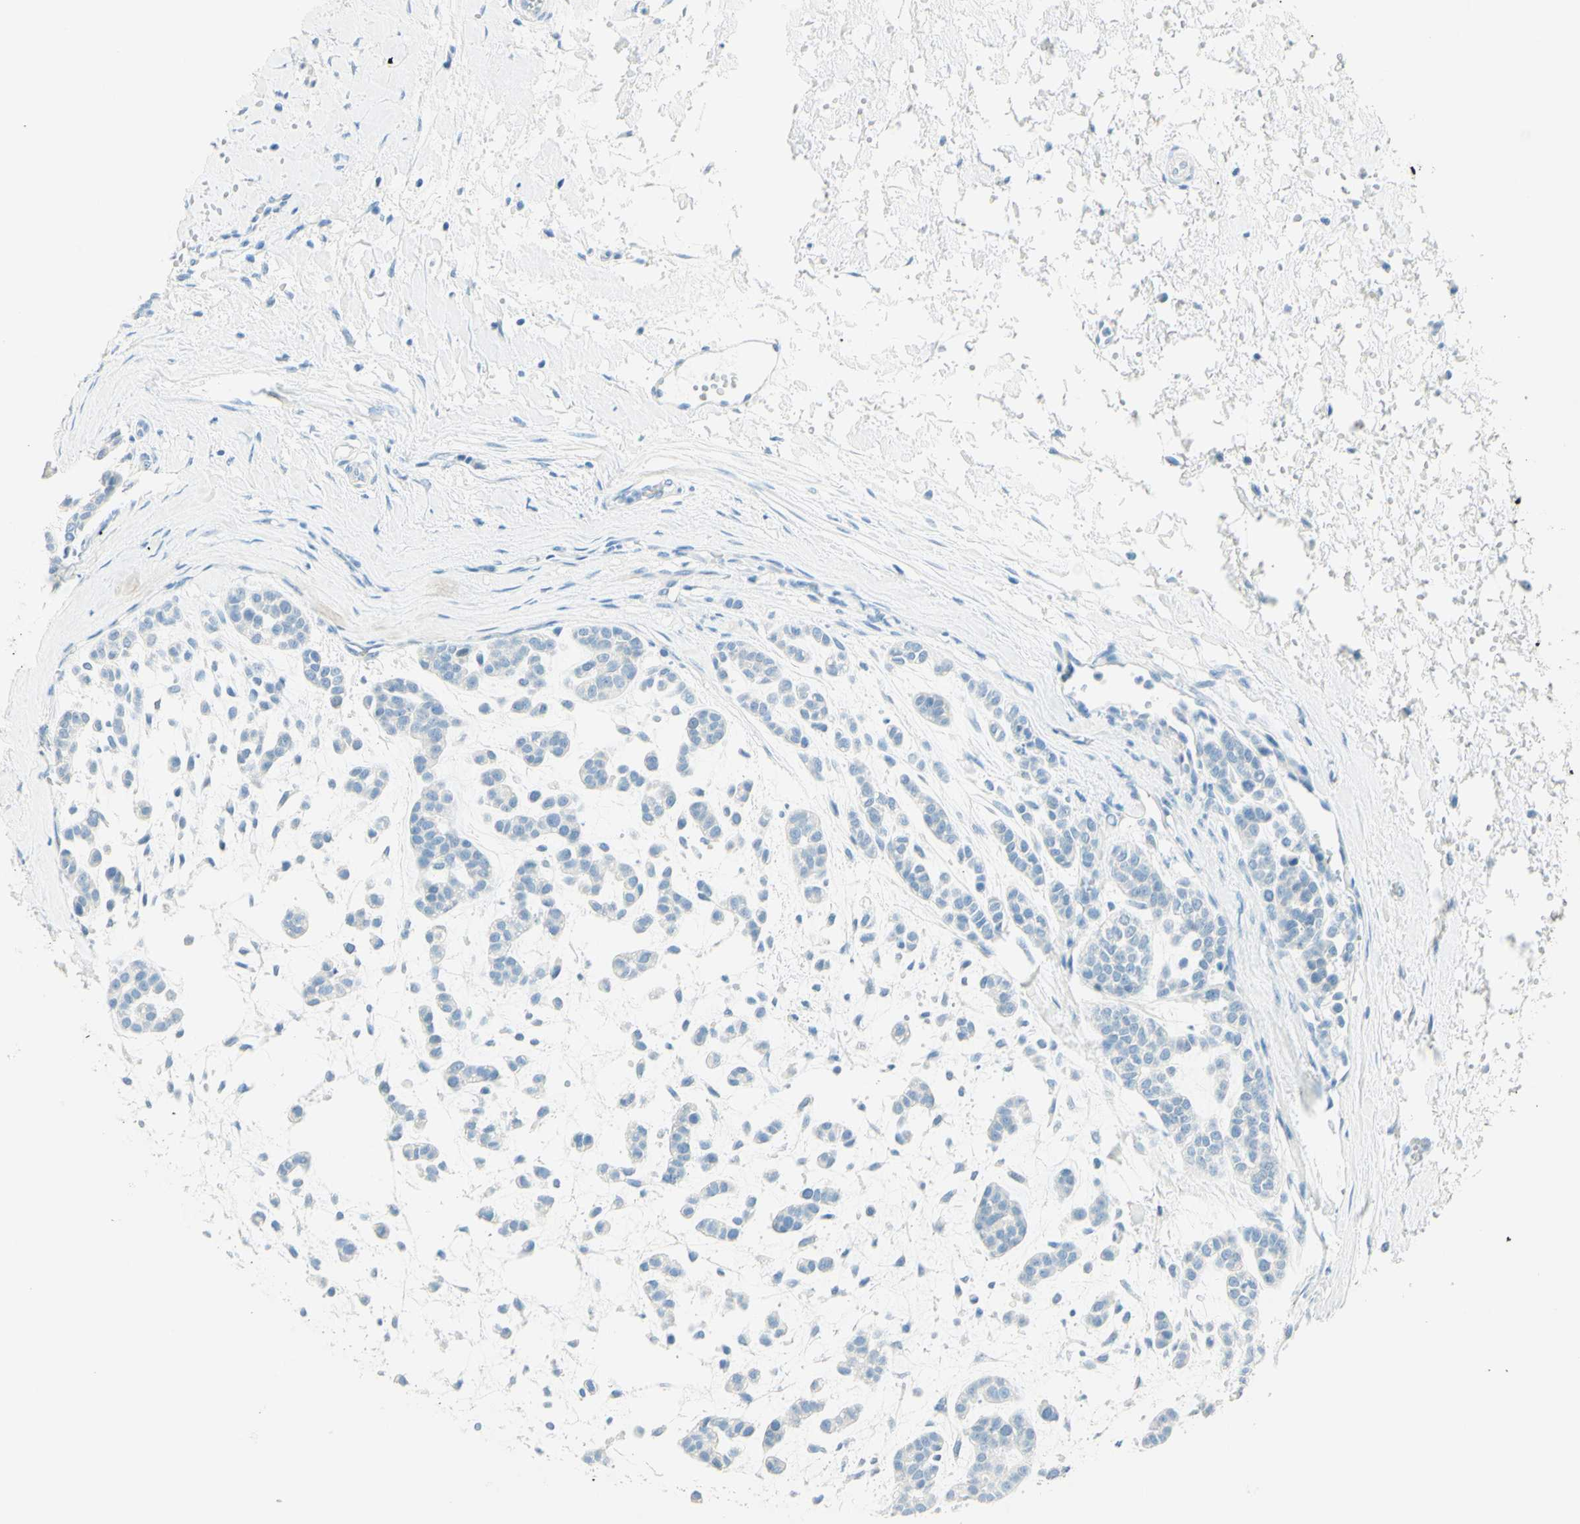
{"staining": {"intensity": "negative", "quantity": "none", "location": "none"}, "tissue": "head and neck cancer", "cell_type": "Tumor cells", "image_type": "cancer", "snomed": [{"axis": "morphology", "description": "Adenocarcinoma, NOS"}, {"axis": "morphology", "description": "Adenoma, NOS"}, {"axis": "topography", "description": "Head-Neck"}], "caption": "Immunohistochemistry photomicrograph of adenoma (head and neck) stained for a protein (brown), which exhibits no positivity in tumor cells. (Stains: DAB IHC with hematoxylin counter stain, Microscopy: brightfield microscopy at high magnification).", "gene": "TMEM132D", "patient": {"sex": "female", "age": 55}}